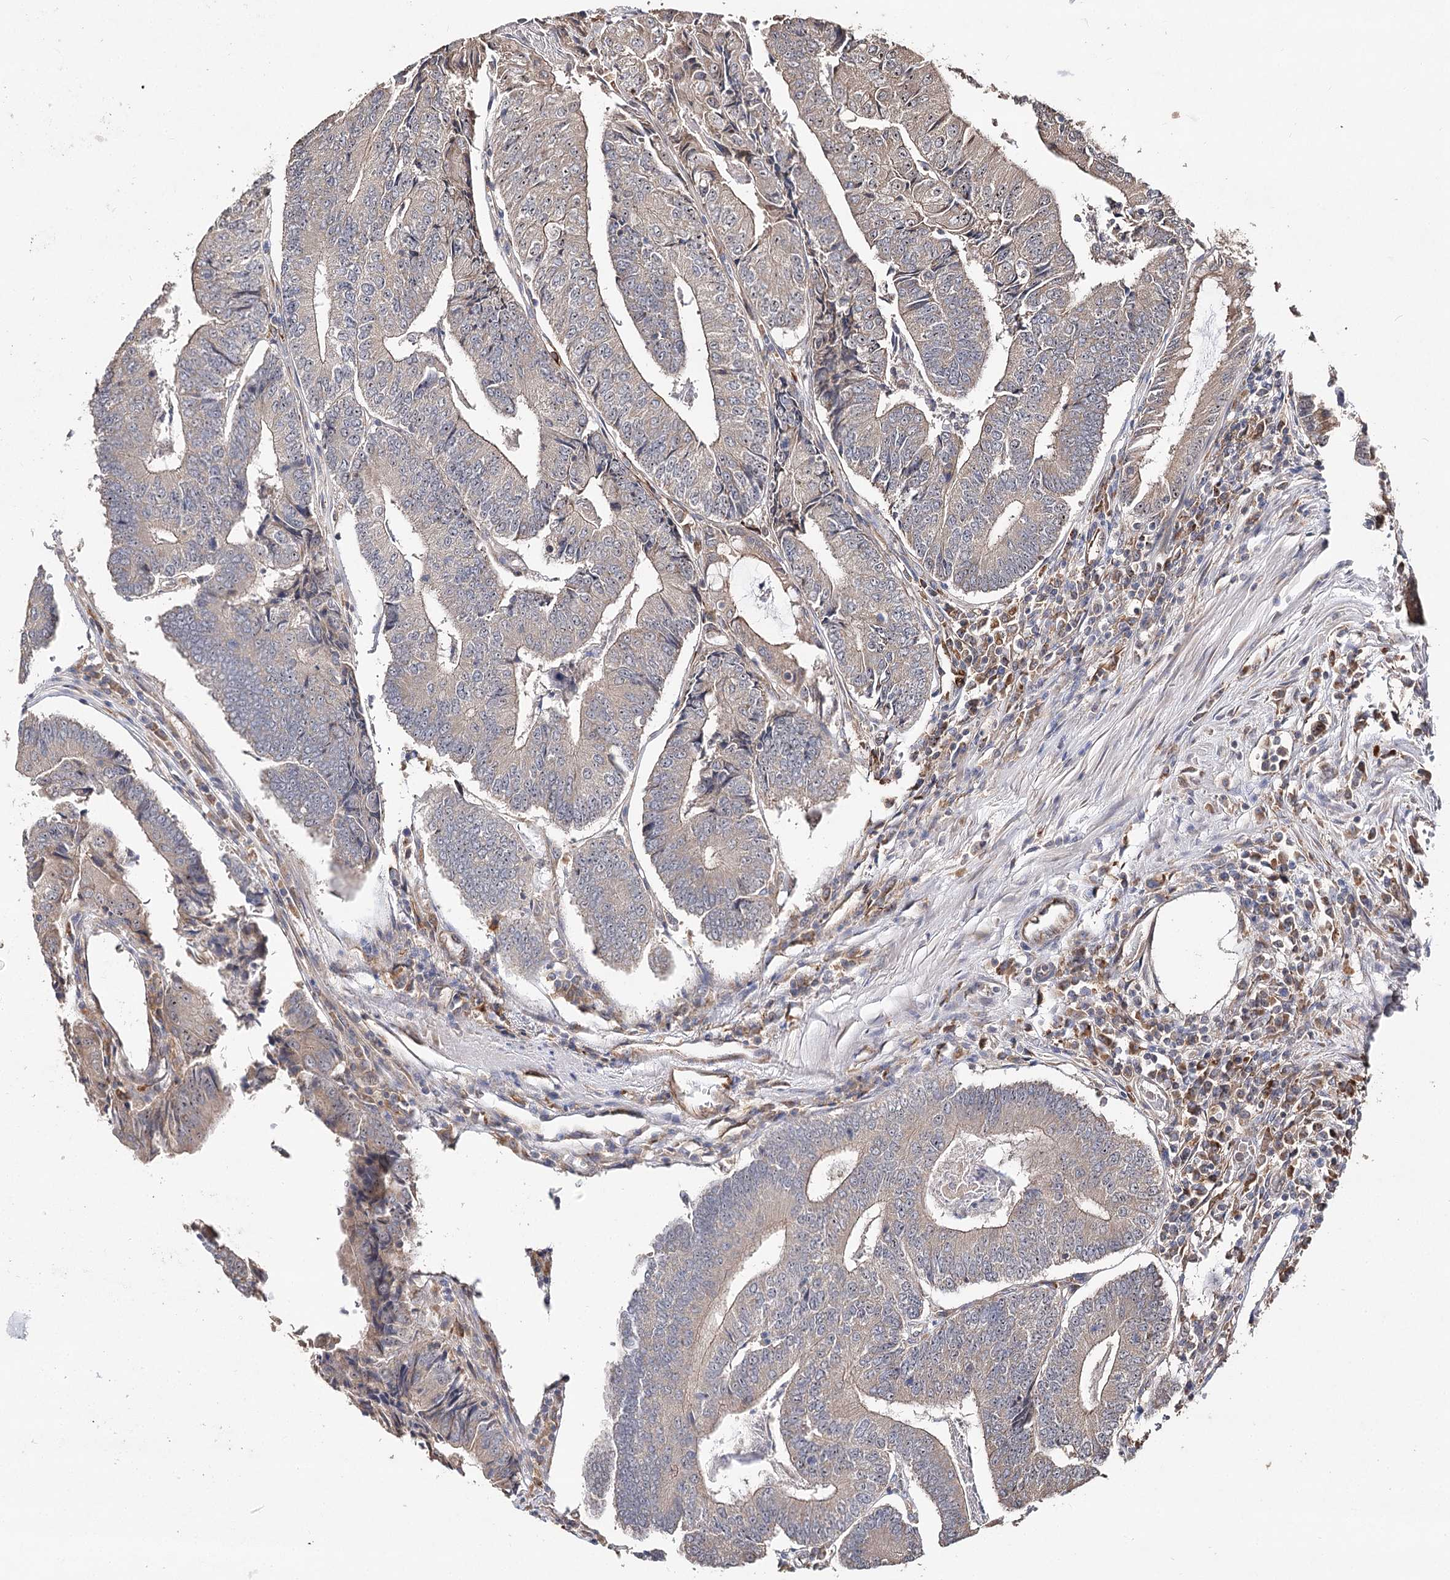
{"staining": {"intensity": "weak", "quantity": "<25%", "location": "cytoplasmic/membranous"}, "tissue": "colorectal cancer", "cell_type": "Tumor cells", "image_type": "cancer", "snomed": [{"axis": "morphology", "description": "Adenocarcinoma, NOS"}, {"axis": "topography", "description": "Colon"}], "caption": "High magnification brightfield microscopy of colorectal cancer stained with DAB (brown) and counterstained with hematoxylin (blue): tumor cells show no significant staining. (Brightfield microscopy of DAB immunohistochemistry (IHC) at high magnification).", "gene": "DMXL1", "patient": {"sex": "female", "age": 67}}